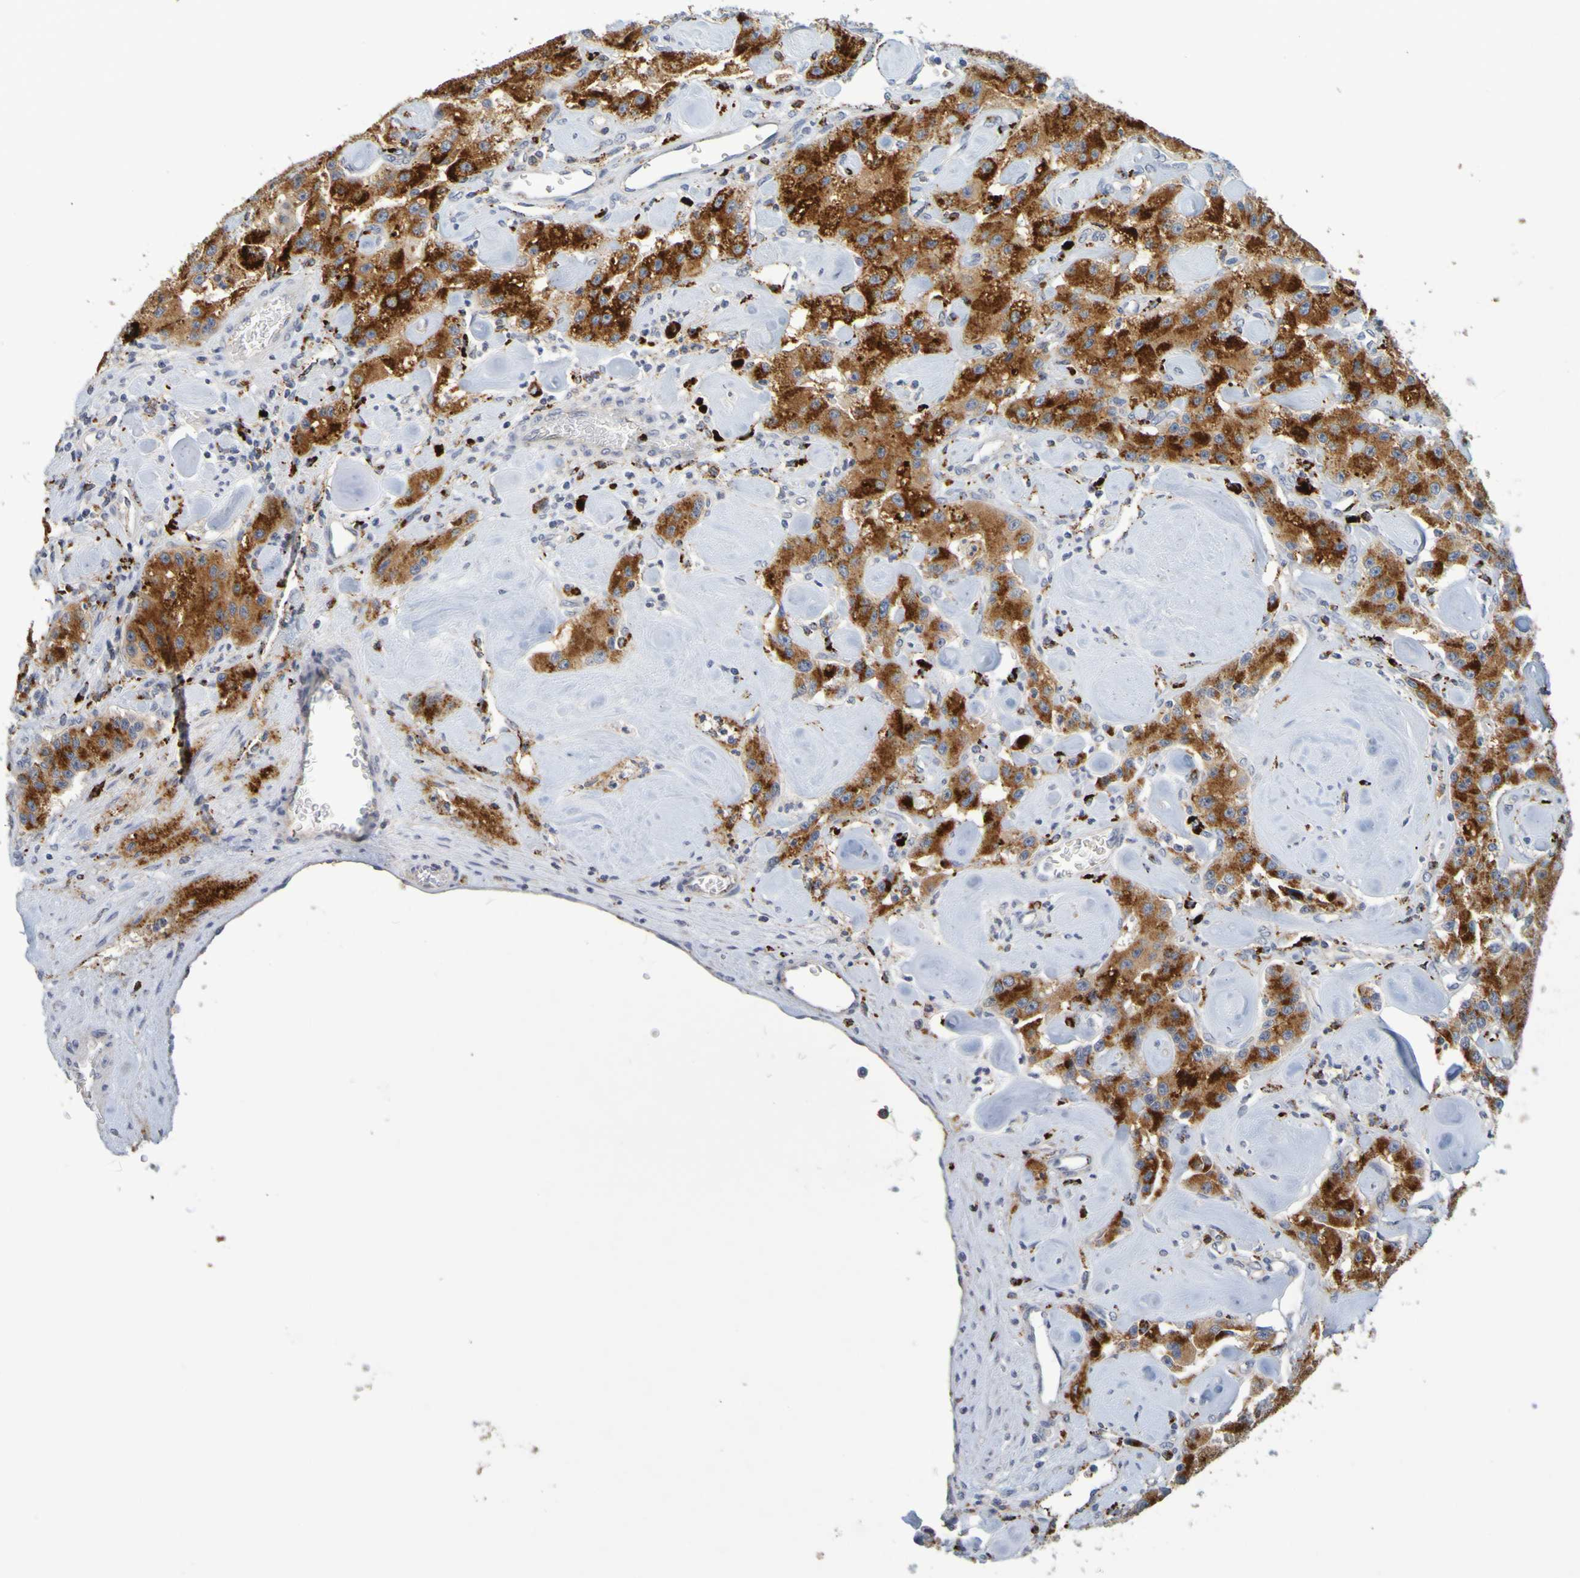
{"staining": {"intensity": "strong", "quantity": ">75%", "location": "cytoplasmic/membranous"}, "tissue": "carcinoid", "cell_type": "Tumor cells", "image_type": "cancer", "snomed": [{"axis": "morphology", "description": "Carcinoid, malignant, NOS"}, {"axis": "topography", "description": "Pancreas"}], "caption": "Immunohistochemistry photomicrograph of carcinoid stained for a protein (brown), which reveals high levels of strong cytoplasmic/membranous positivity in approximately >75% of tumor cells.", "gene": "TPH1", "patient": {"sex": "male", "age": 41}}